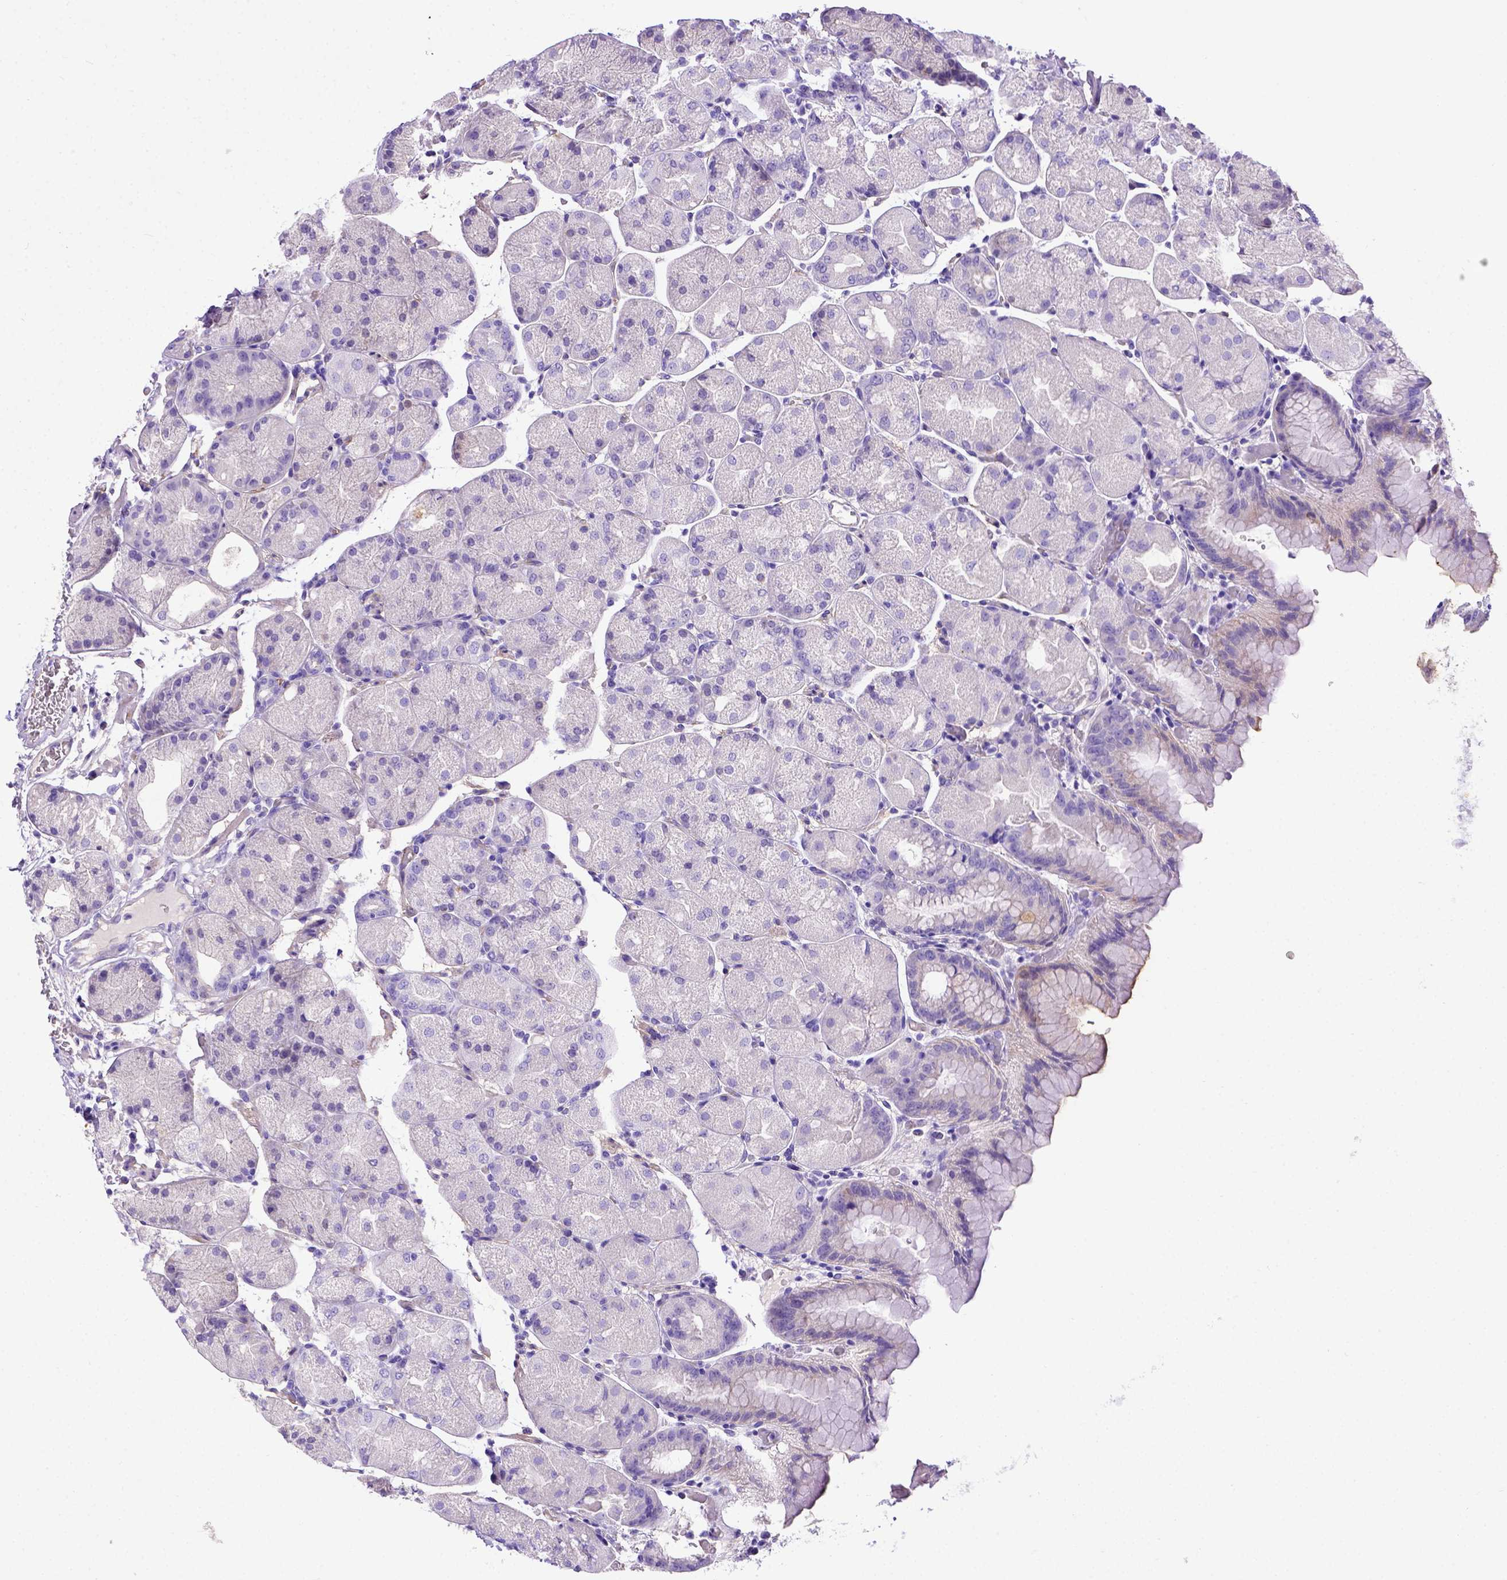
{"staining": {"intensity": "negative", "quantity": "none", "location": "none"}, "tissue": "stomach", "cell_type": "Glandular cells", "image_type": "normal", "snomed": [{"axis": "morphology", "description": "Normal tissue, NOS"}, {"axis": "topography", "description": "Stomach, upper"}, {"axis": "topography", "description": "Stomach"}, {"axis": "topography", "description": "Stomach, lower"}], "caption": "This is an immunohistochemistry image of unremarkable human stomach. There is no expression in glandular cells.", "gene": "LRRC18", "patient": {"sex": "male", "age": 62}}